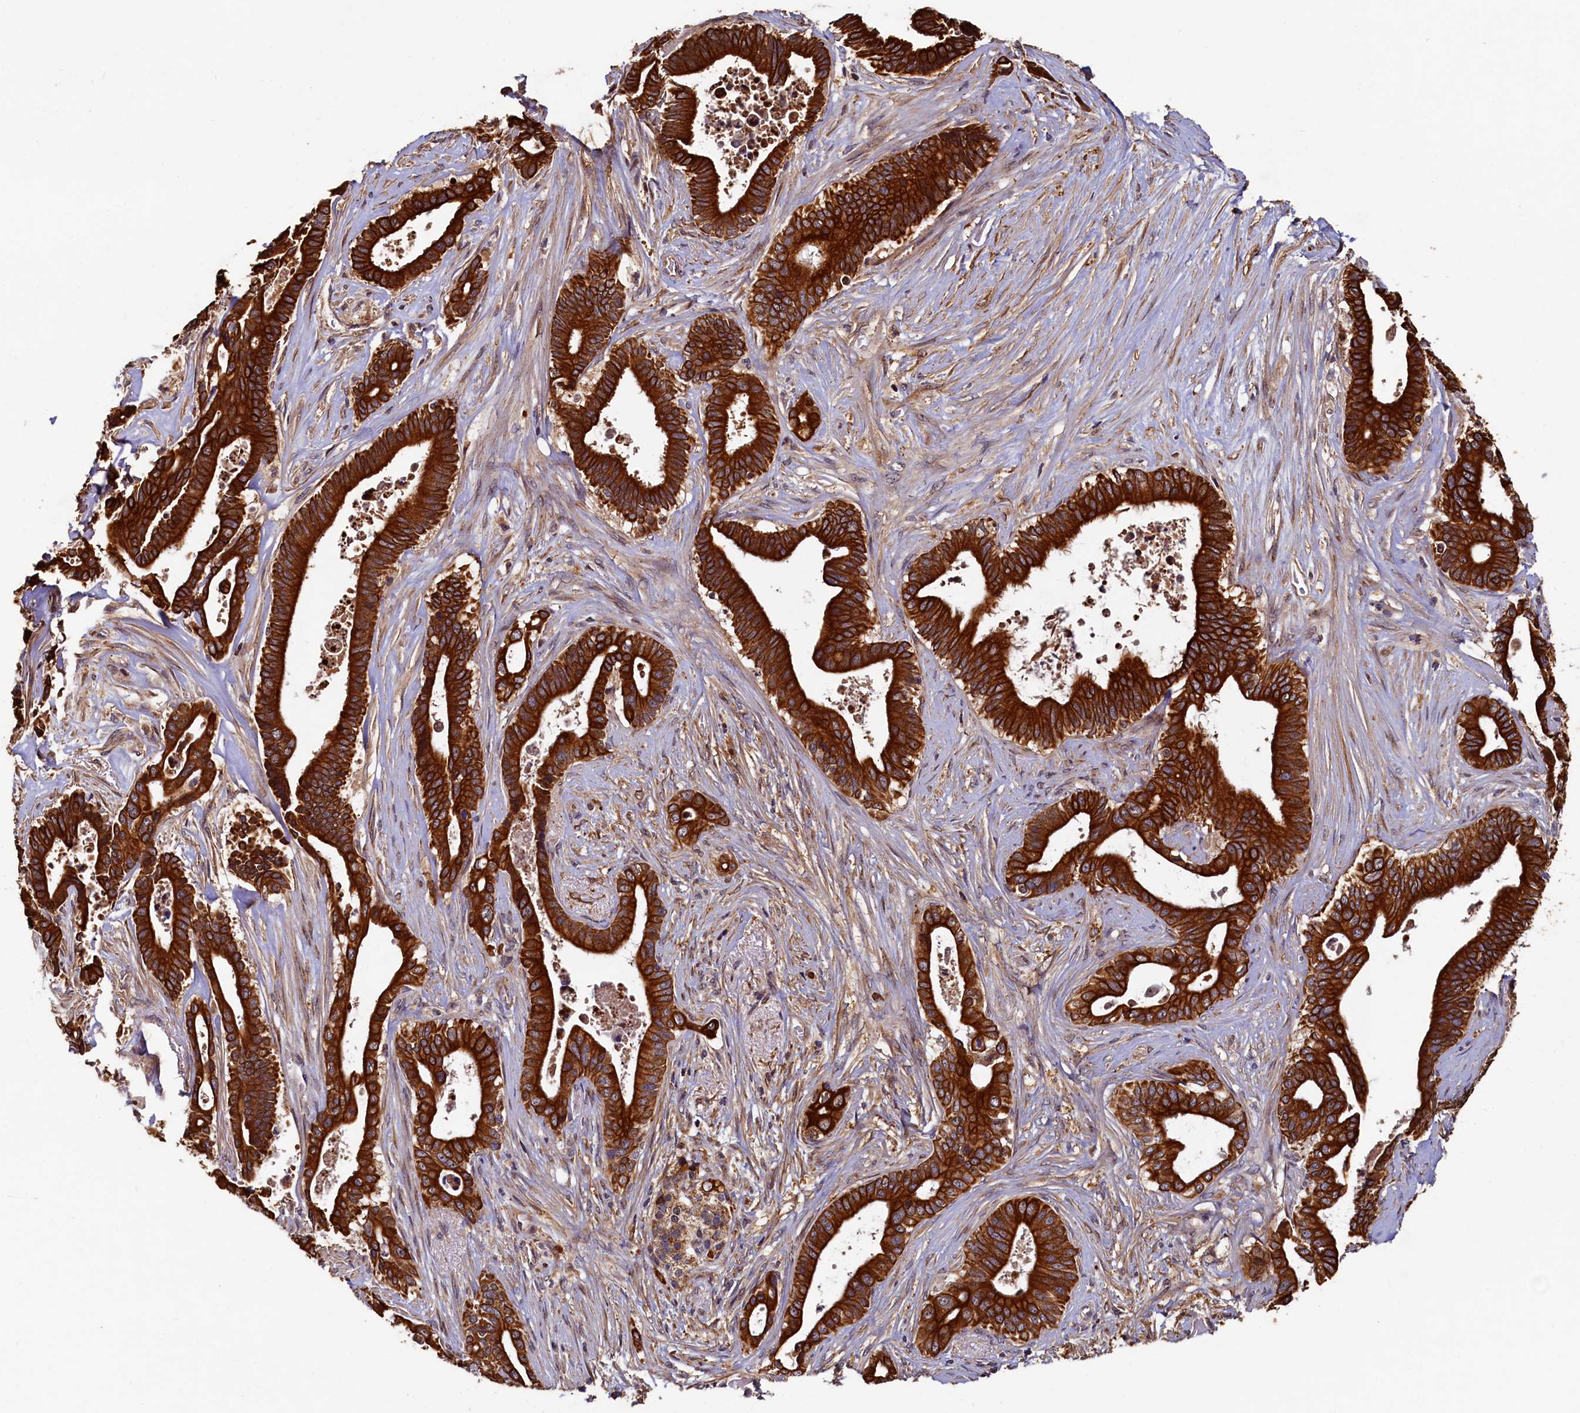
{"staining": {"intensity": "strong", "quantity": ">75%", "location": "cytoplasmic/membranous"}, "tissue": "pancreatic cancer", "cell_type": "Tumor cells", "image_type": "cancer", "snomed": [{"axis": "morphology", "description": "Adenocarcinoma, NOS"}, {"axis": "topography", "description": "Pancreas"}], "caption": "The photomicrograph demonstrates staining of pancreatic cancer (adenocarcinoma), revealing strong cytoplasmic/membranous protein staining (brown color) within tumor cells. Using DAB (brown) and hematoxylin (blue) stains, captured at high magnification using brightfield microscopy.", "gene": "NCKAP5L", "patient": {"sex": "female", "age": 77}}